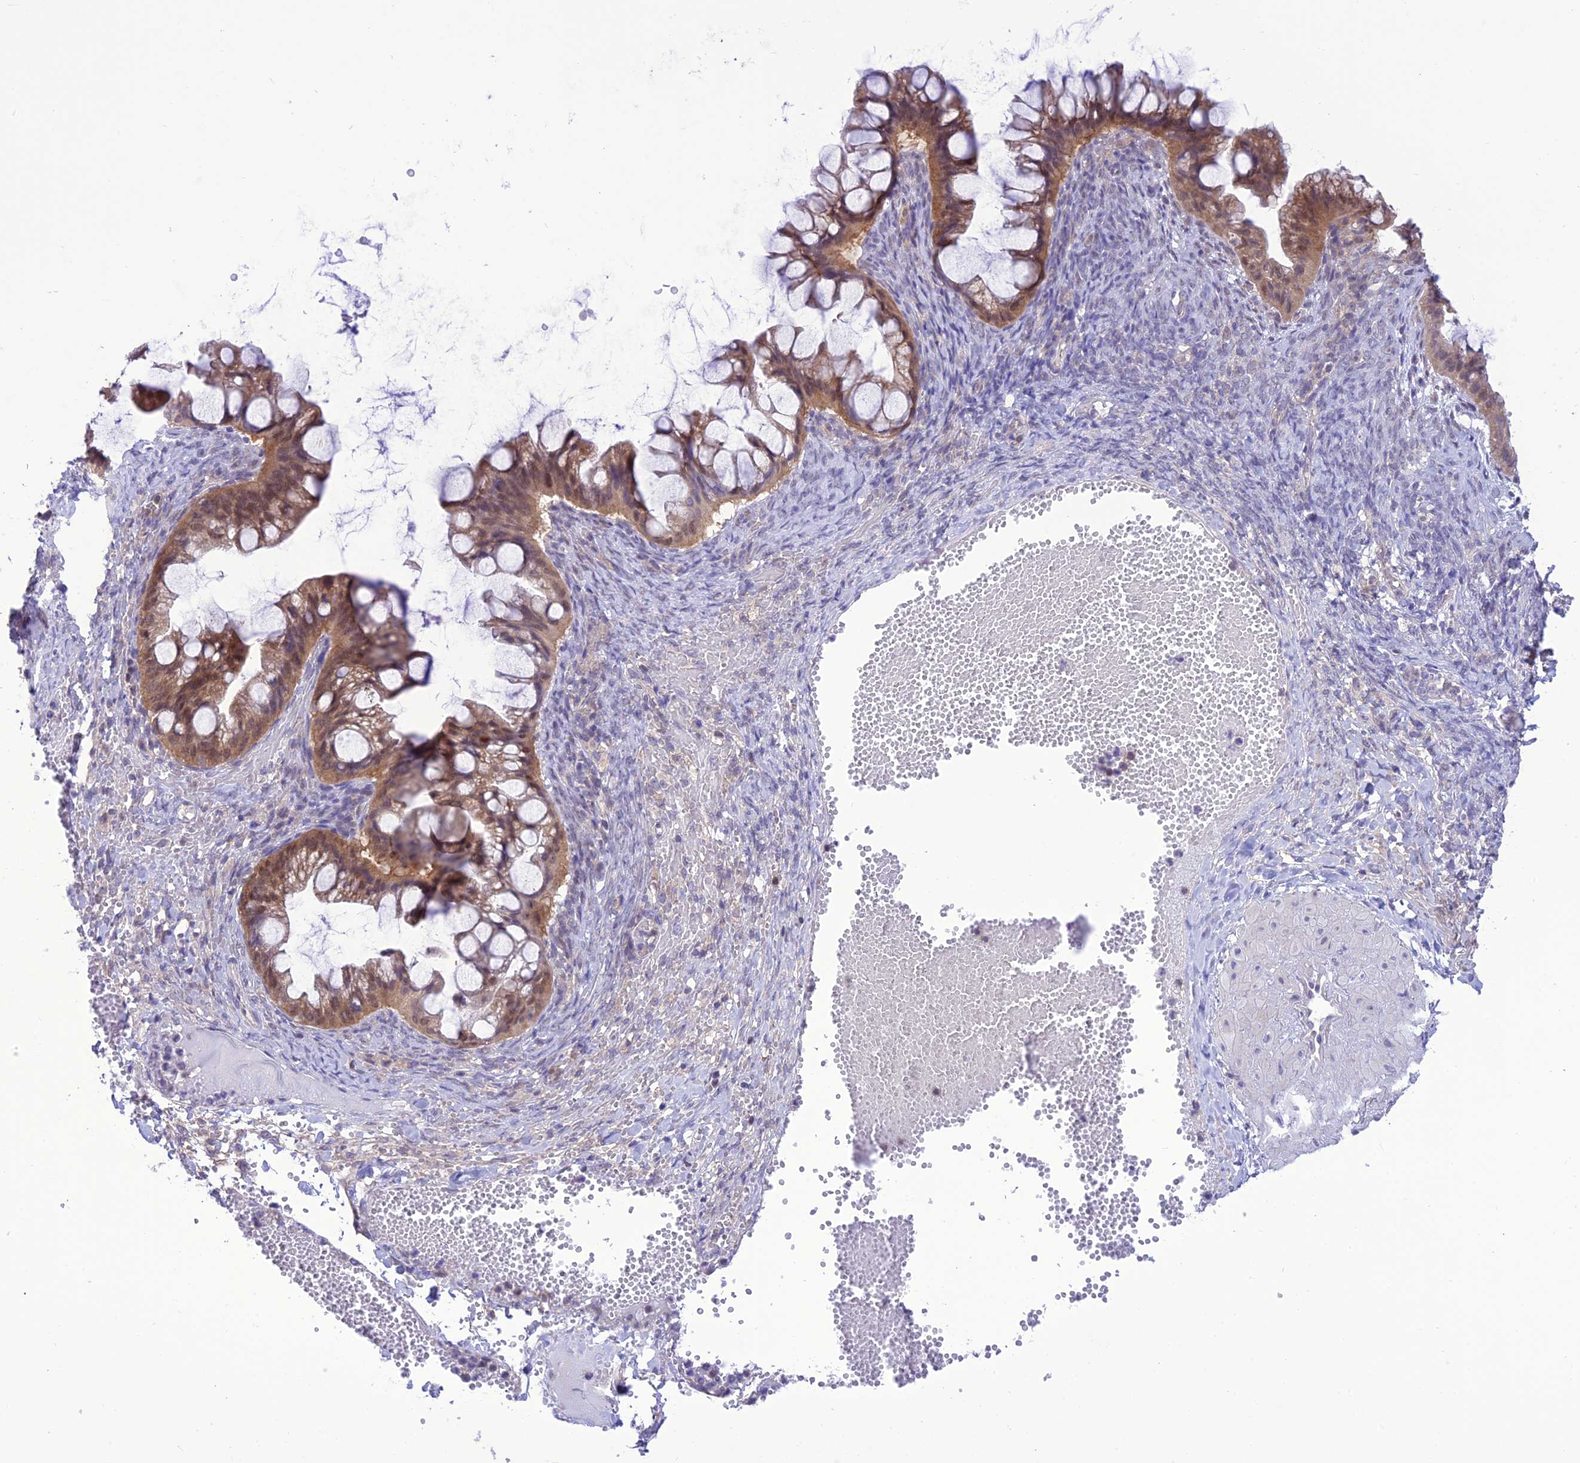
{"staining": {"intensity": "moderate", "quantity": ">75%", "location": "cytoplasmic/membranous,nuclear"}, "tissue": "ovarian cancer", "cell_type": "Tumor cells", "image_type": "cancer", "snomed": [{"axis": "morphology", "description": "Cystadenocarcinoma, mucinous, NOS"}, {"axis": "topography", "description": "Ovary"}], "caption": "Brown immunohistochemical staining in ovarian cancer (mucinous cystadenocarcinoma) shows moderate cytoplasmic/membranous and nuclear expression in approximately >75% of tumor cells.", "gene": "RNF126", "patient": {"sex": "female", "age": 73}}